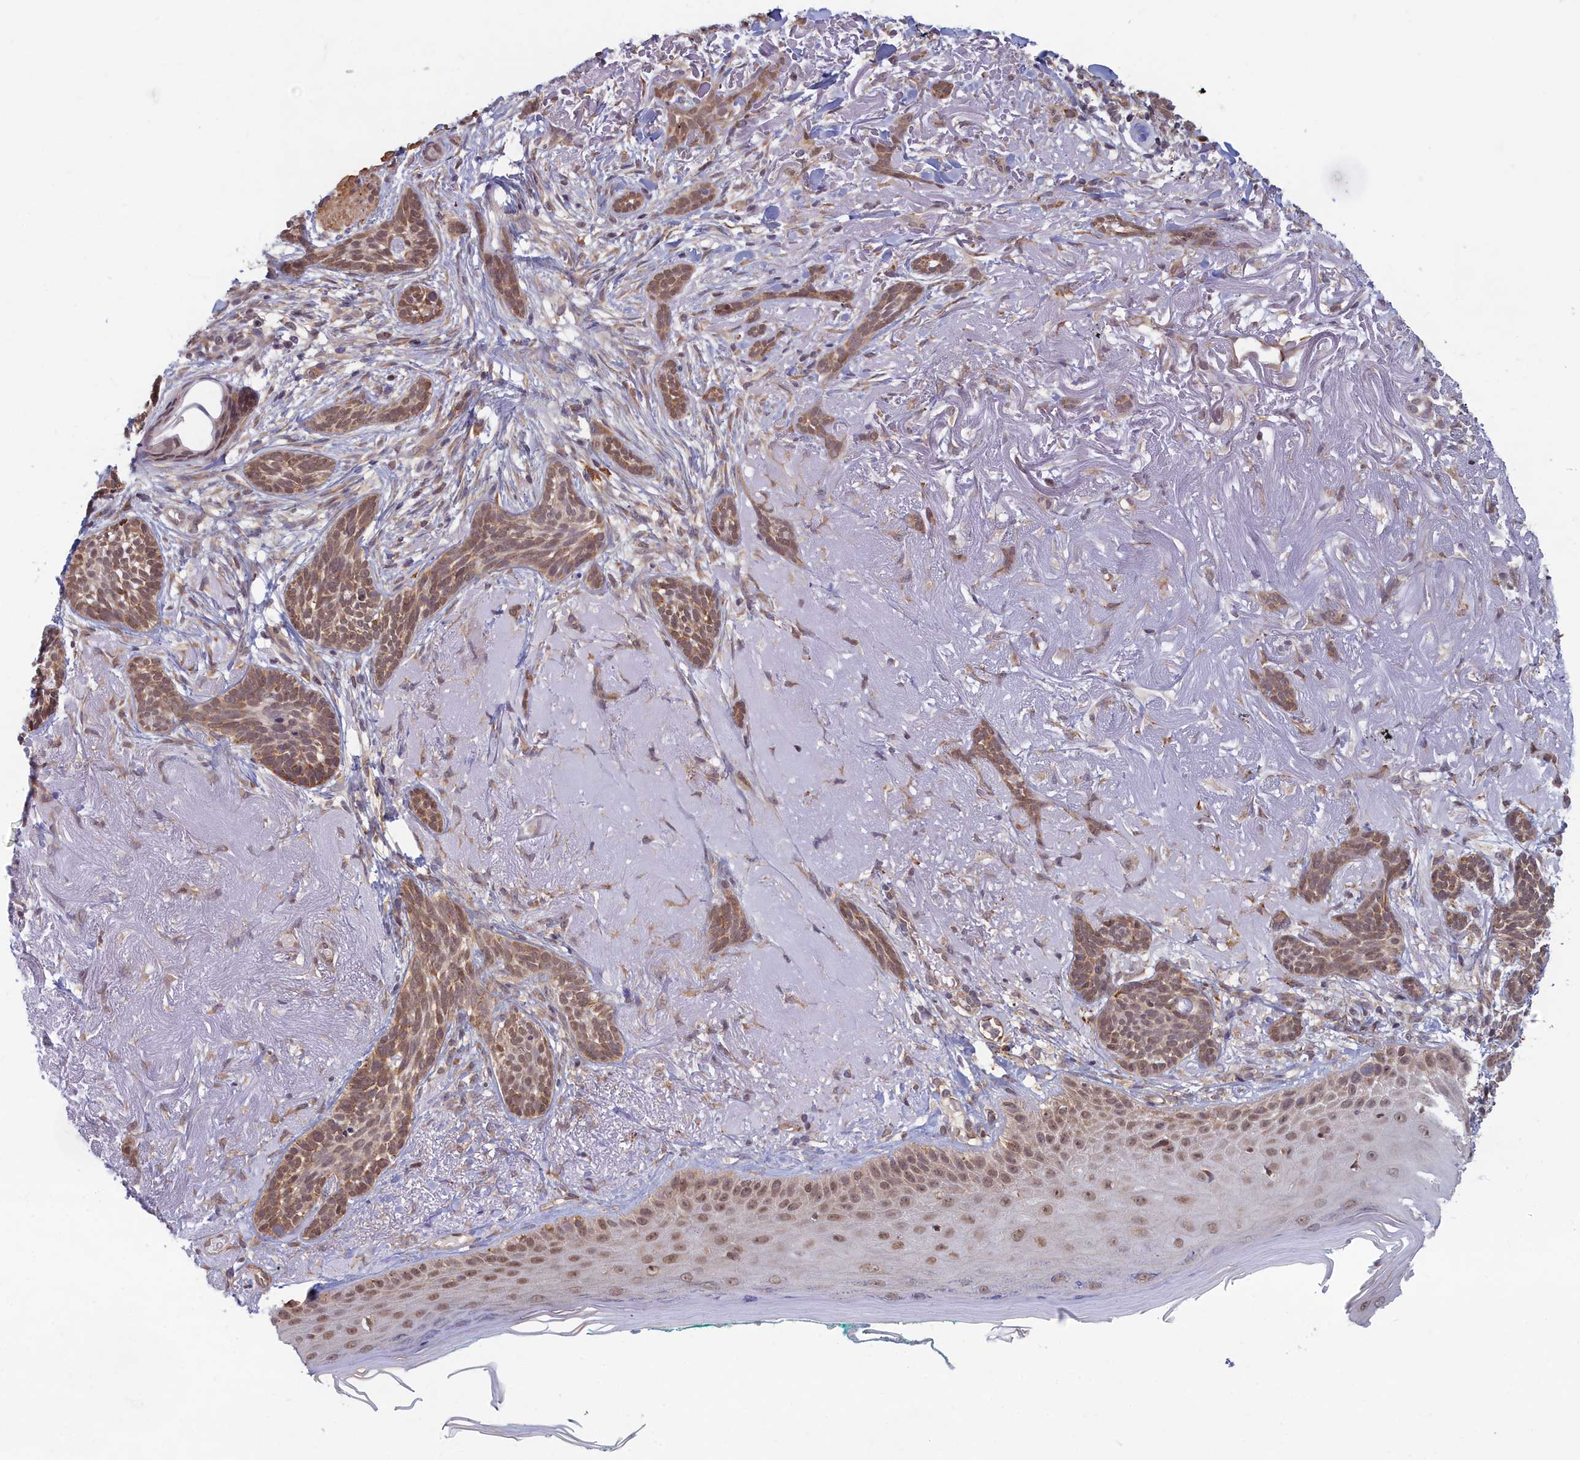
{"staining": {"intensity": "moderate", "quantity": ">75%", "location": "cytoplasmic/membranous,nuclear"}, "tissue": "skin cancer", "cell_type": "Tumor cells", "image_type": "cancer", "snomed": [{"axis": "morphology", "description": "Basal cell carcinoma"}, {"axis": "topography", "description": "Skin"}], "caption": "Skin cancer stained with DAB immunohistochemistry (IHC) displays medium levels of moderate cytoplasmic/membranous and nuclear positivity in approximately >75% of tumor cells. The staining was performed using DAB (3,3'-diaminobenzidine), with brown indicating positive protein expression. Nuclei are stained blue with hematoxylin.", "gene": "MAK16", "patient": {"sex": "male", "age": 71}}